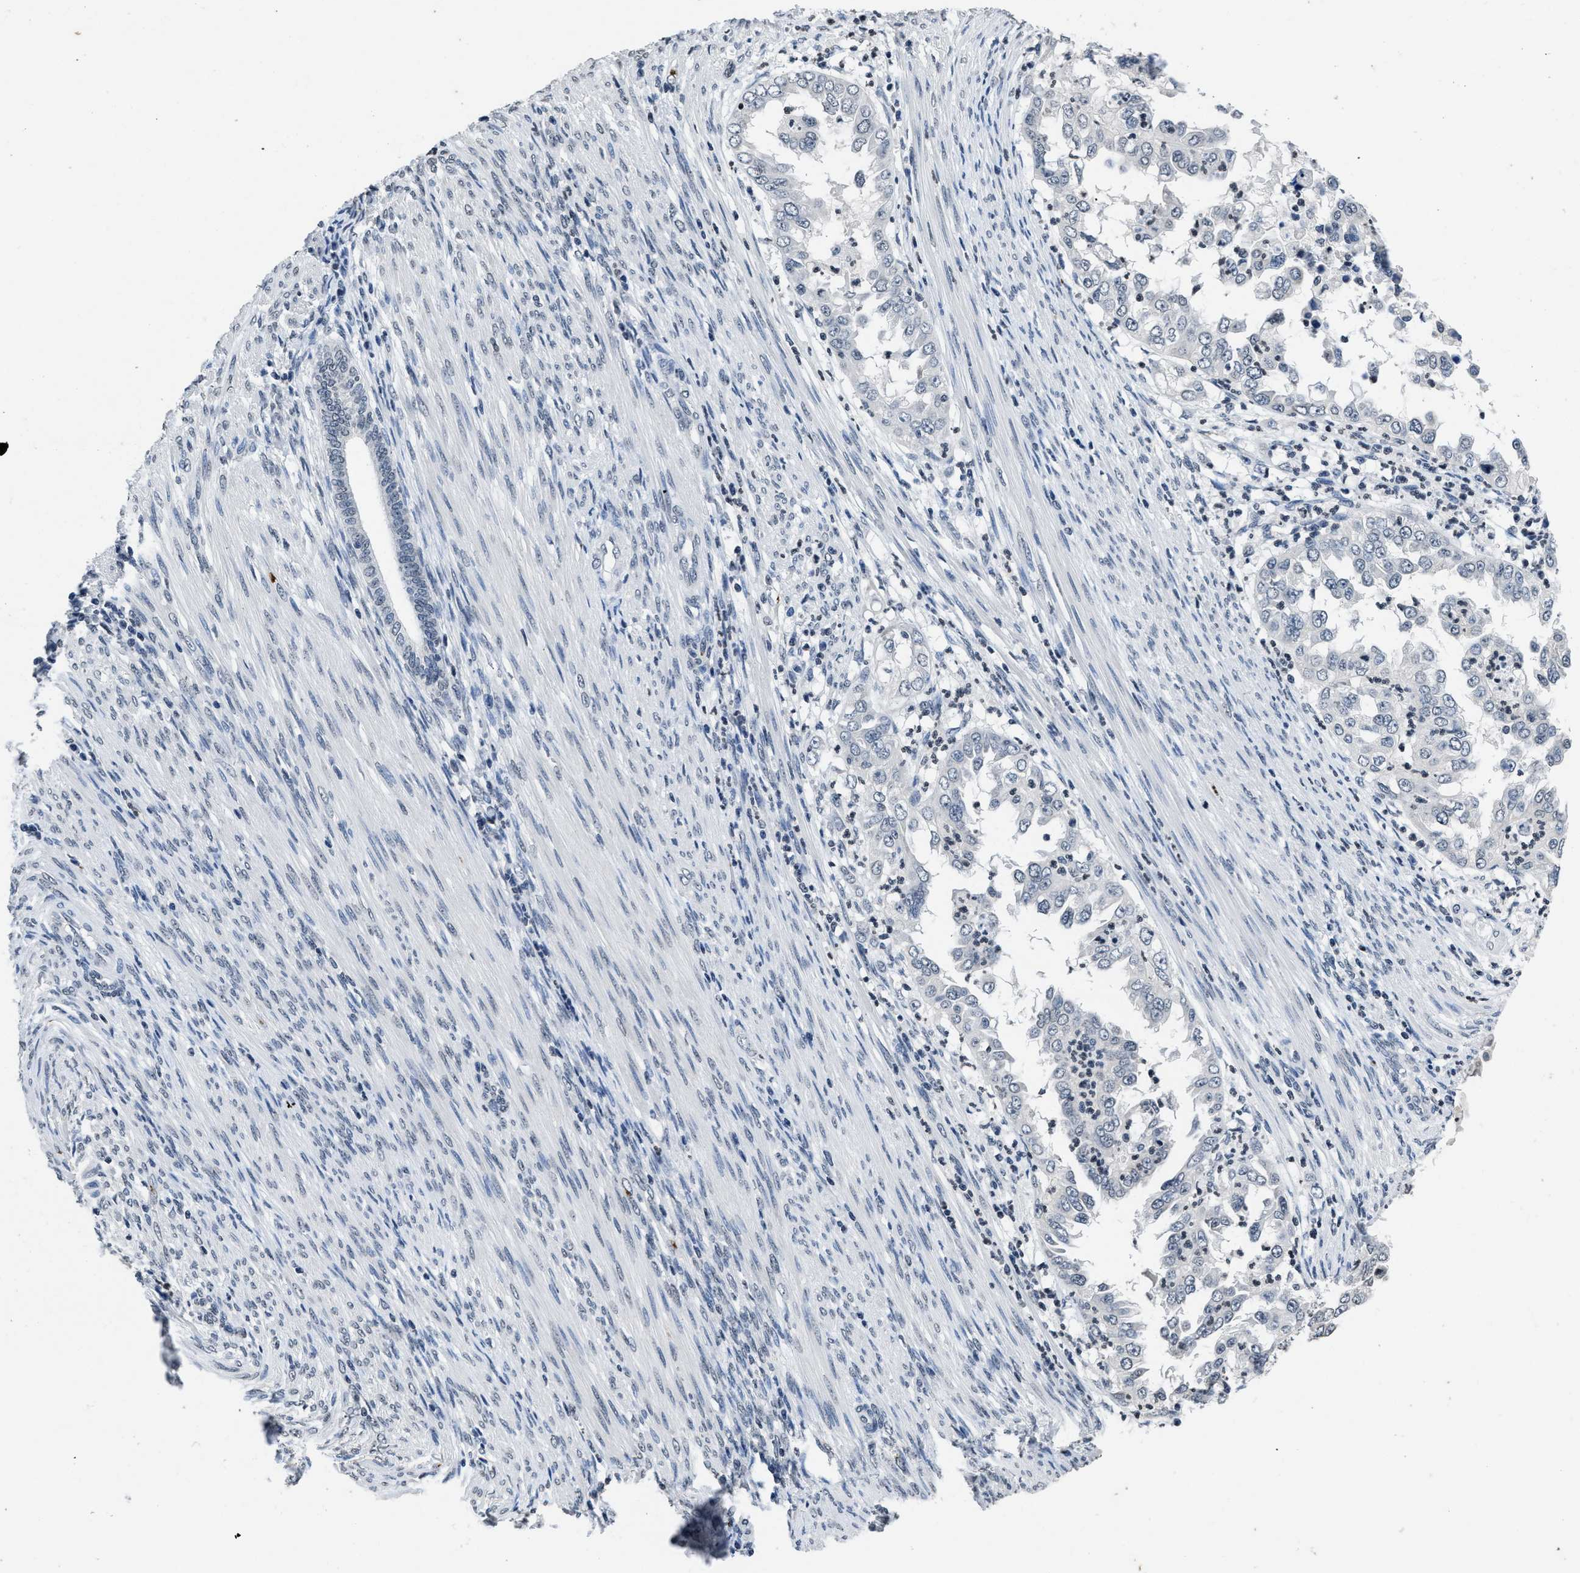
{"staining": {"intensity": "negative", "quantity": "none", "location": "none"}, "tissue": "endometrial cancer", "cell_type": "Tumor cells", "image_type": "cancer", "snomed": [{"axis": "morphology", "description": "Adenocarcinoma, NOS"}, {"axis": "topography", "description": "Endometrium"}], "caption": "High magnification brightfield microscopy of adenocarcinoma (endometrial) stained with DAB (3,3'-diaminobenzidine) (brown) and counterstained with hematoxylin (blue): tumor cells show no significant staining.", "gene": "ITGA2B", "patient": {"sex": "female", "age": 85}}